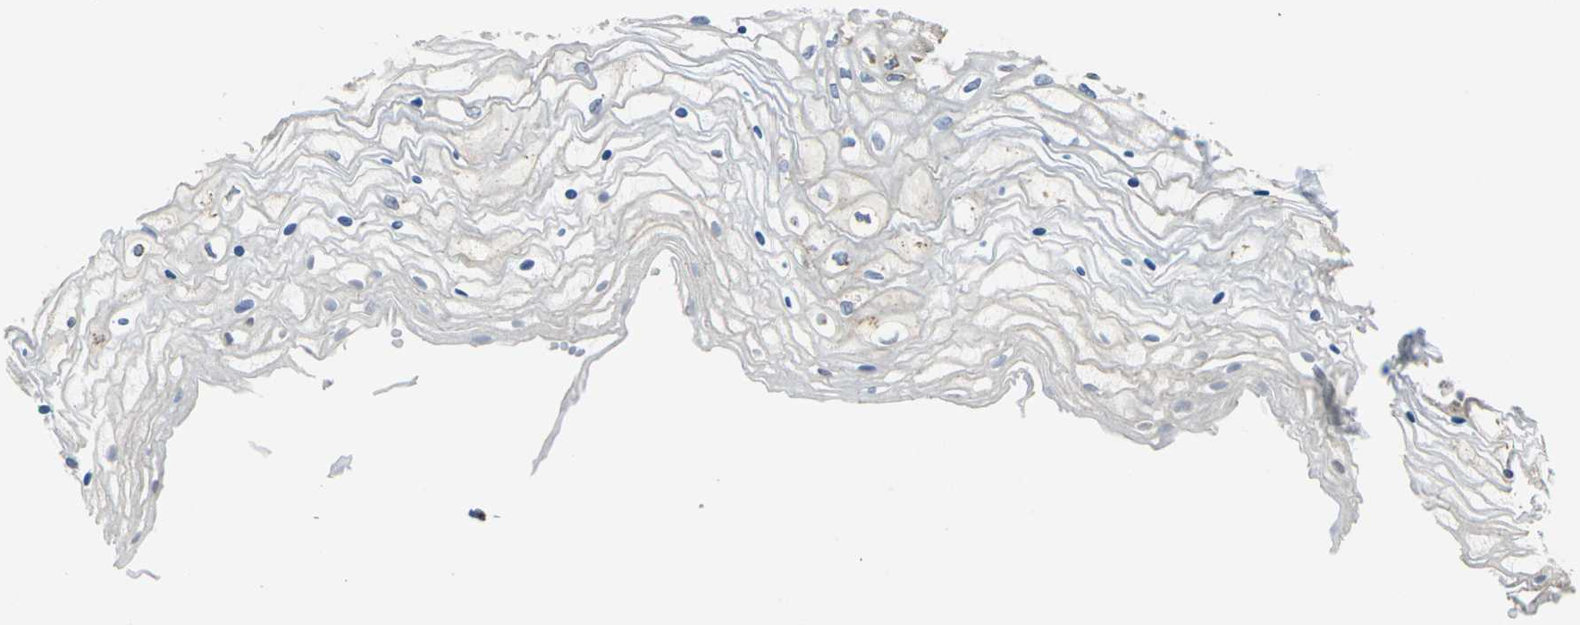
{"staining": {"intensity": "negative", "quantity": "none", "location": "none"}, "tissue": "vagina", "cell_type": "Squamous epithelial cells", "image_type": "normal", "snomed": [{"axis": "morphology", "description": "Normal tissue, NOS"}, {"axis": "topography", "description": "Vagina"}], "caption": "High magnification brightfield microscopy of benign vagina stained with DAB (brown) and counterstained with hematoxylin (blue): squamous epithelial cells show no significant expression. (DAB immunohistochemistry (IHC) with hematoxylin counter stain).", "gene": "AKAP12", "patient": {"sex": "female", "age": 34}}